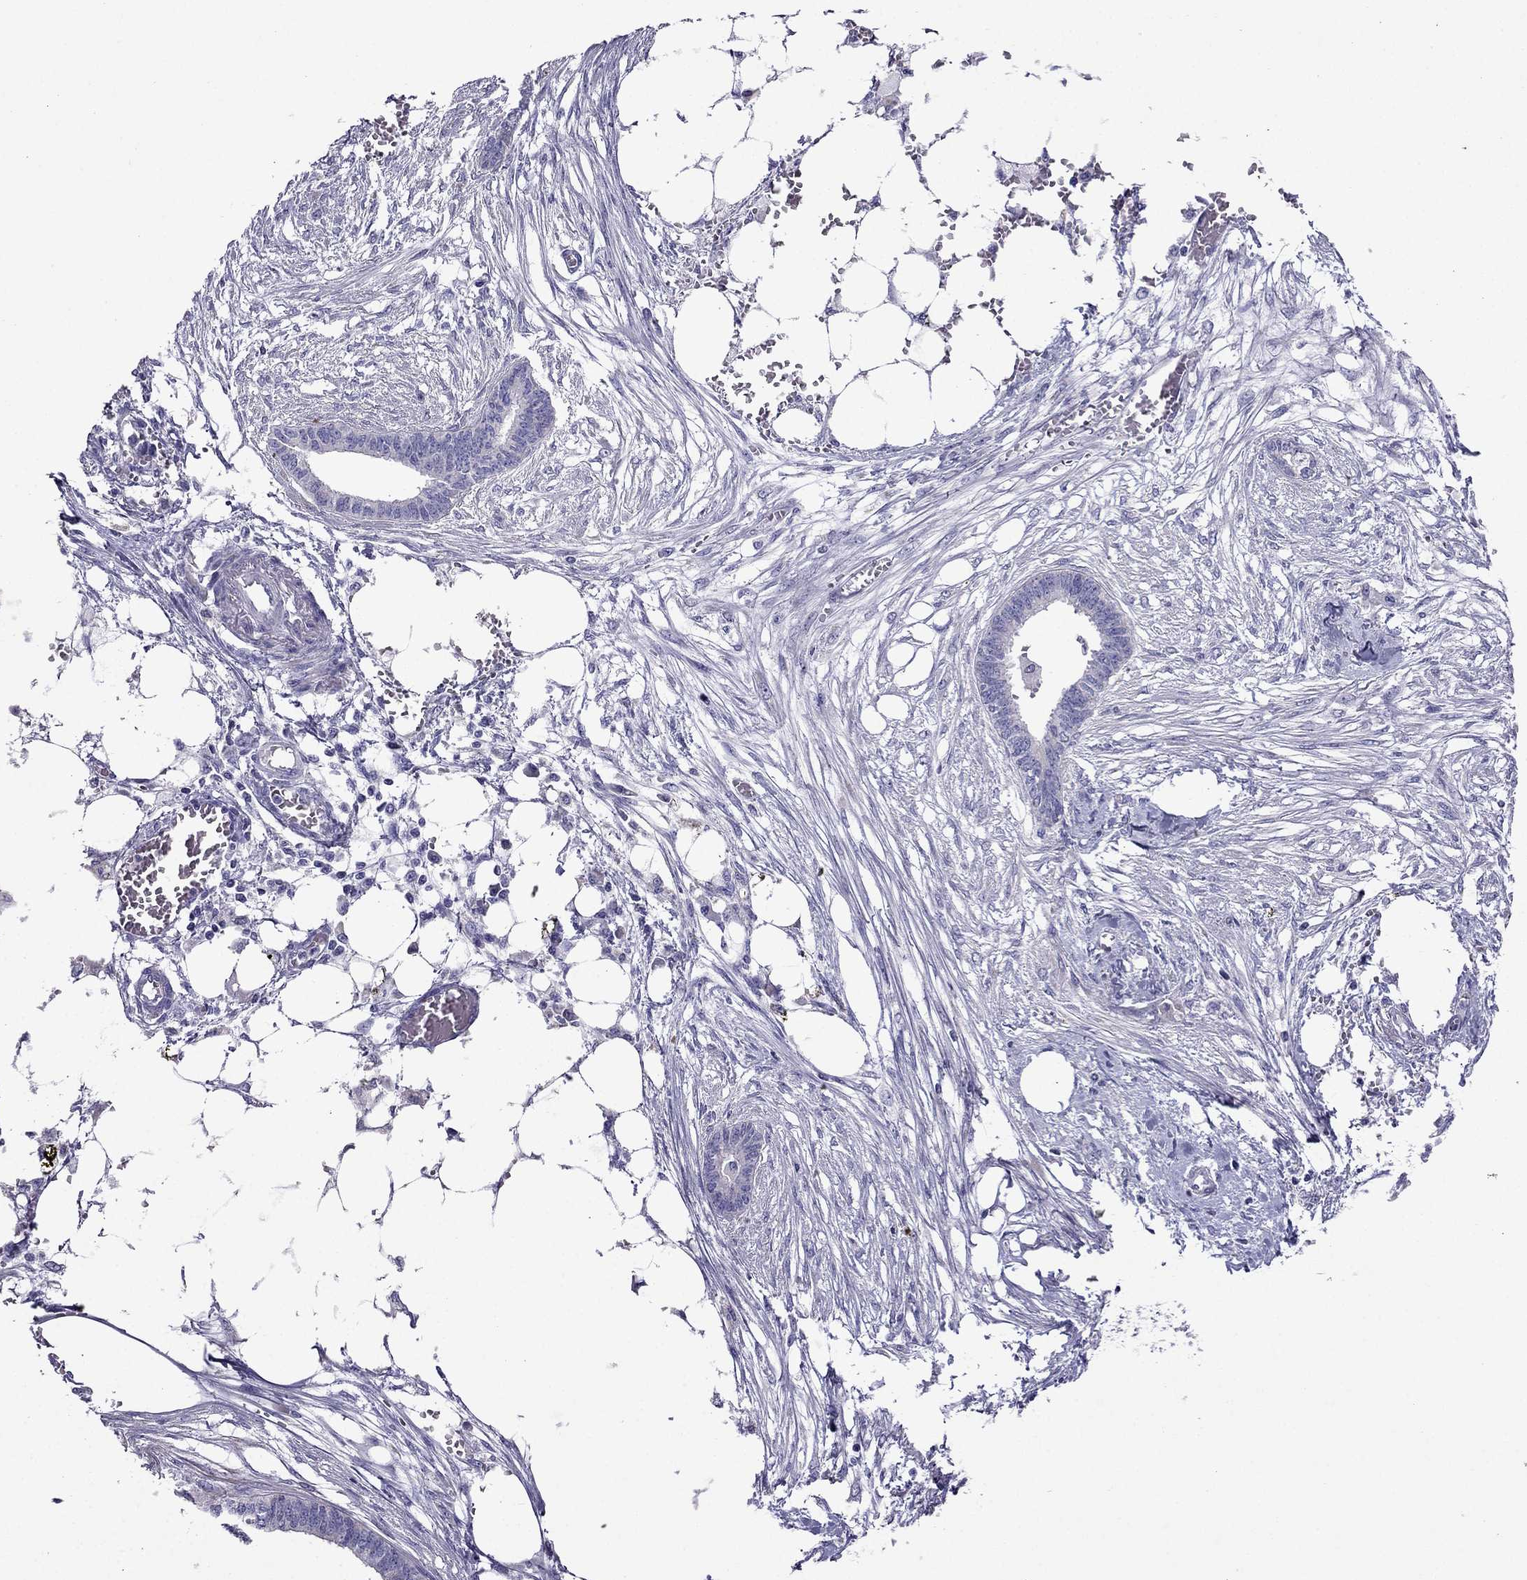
{"staining": {"intensity": "negative", "quantity": "none", "location": "none"}, "tissue": "endometrial cancer", "cell_type": "Tumor cells", "image_type": "cancer", "snomed": [{"axis": "morphology", "description": "Adenocarcinoma, NOS"}, {"axis": "morphology", "description": "Adenocarcinoma, metastatic, NOS"}, {"axis": "topography", "description": "Adipose tissue"}, {"axis": "topography", "description": "Endometrium"}], "caption": "Tumor cells show no significant positivity in endometrial cancer.", "gene": "DSC1", "patient": {"sex": "female", "age": 67}}